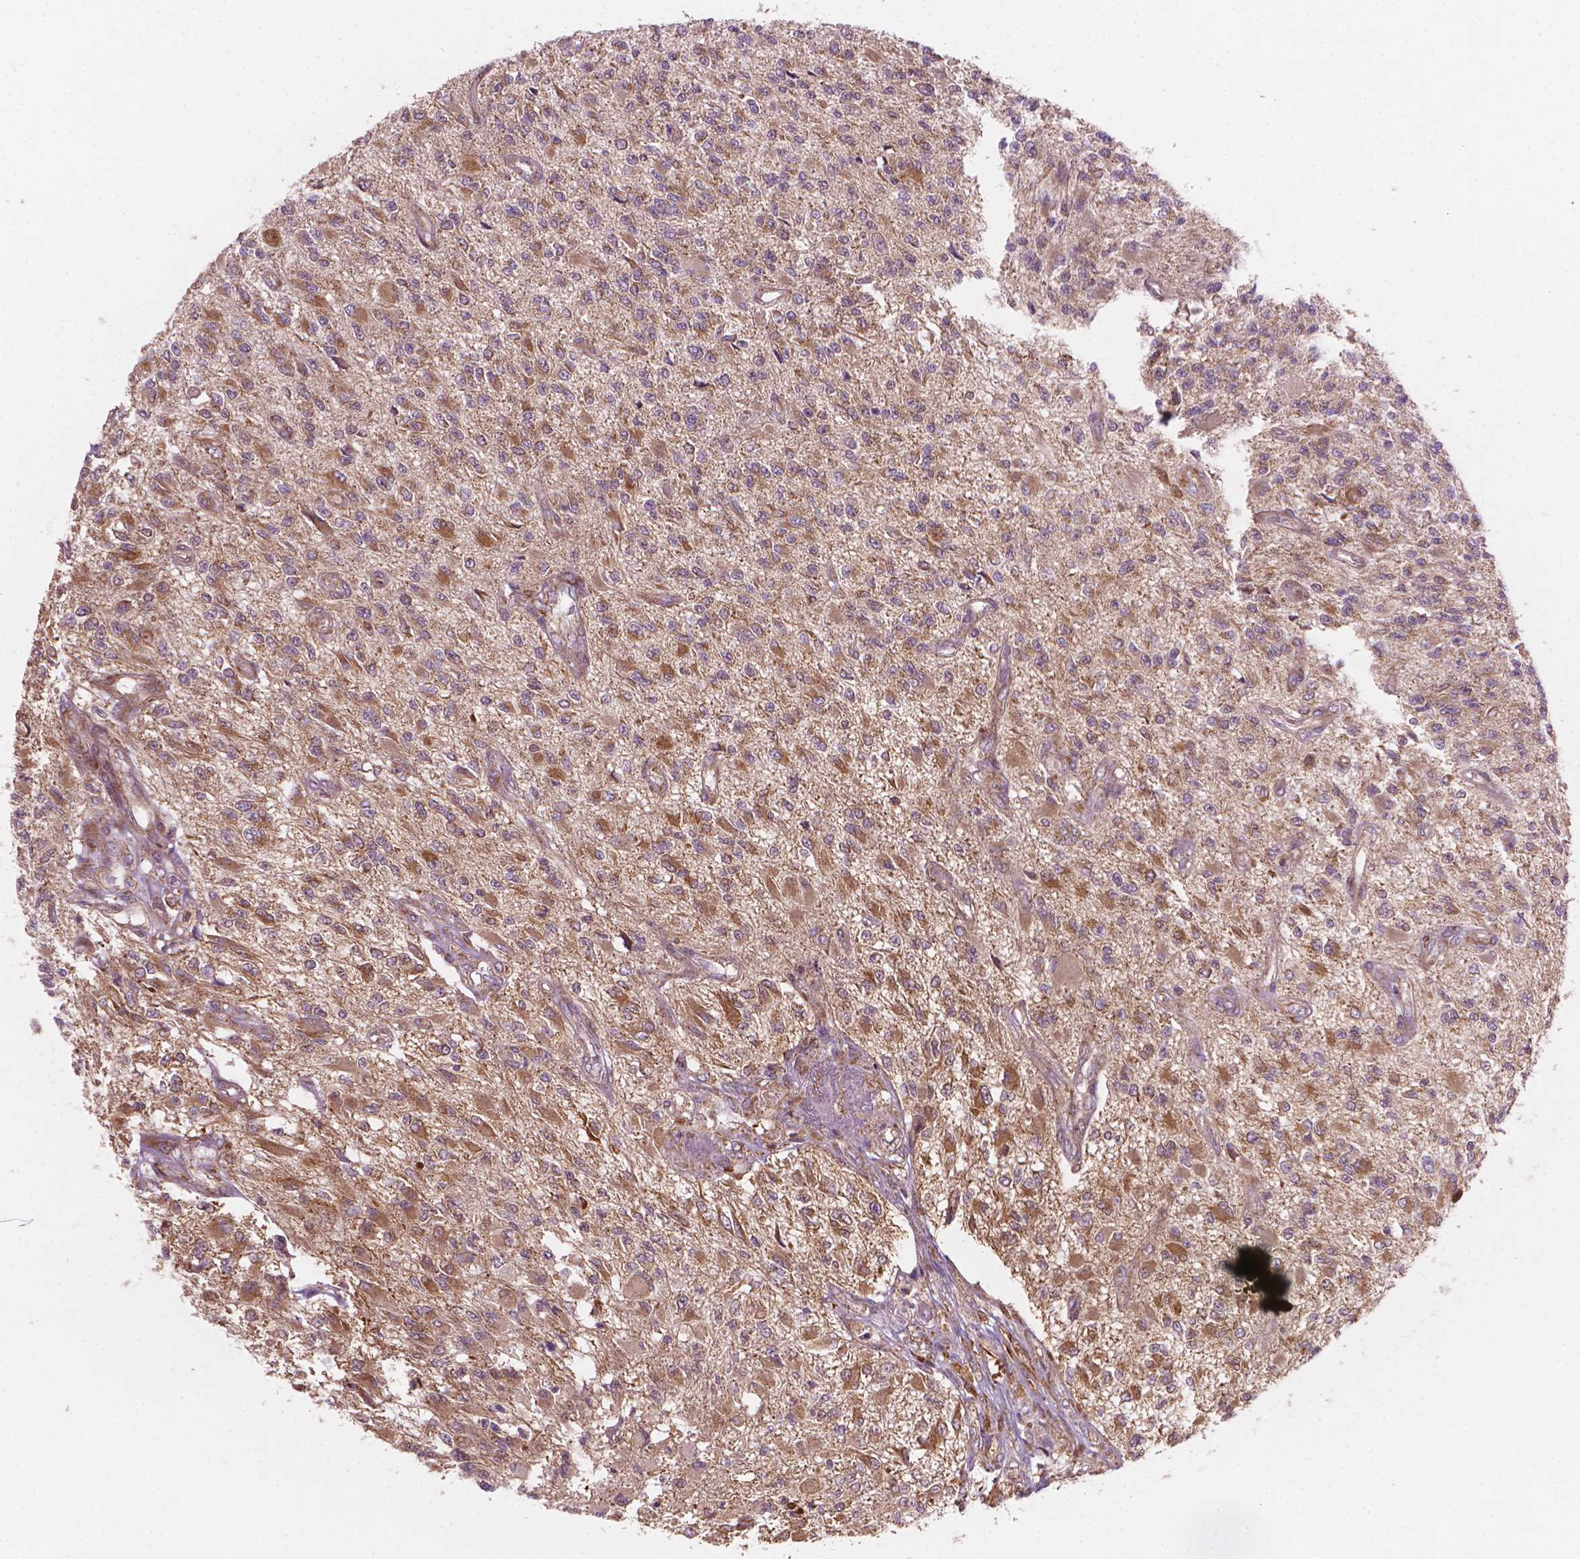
{"staining": {"intensity": "moderate", "quantity": ">75%", "location": "cytoplasmic/membranous"}, "tissue": "glioma", "cell_type": "Tumor cells", "image_type": "cancer", "snomed": [{"axis": "morphology", "description": "Glioma, malignant, High grade"}, {"axis": "topography", "description": "Brain"}], "caption": "Immunohistochemical staining of high-grade glioma (malignant) exhibits moderate cytoplasmic/membranous protein expression in approximately >75% of tumor cells.", "gene": "VARS2", "patient": {"sex": "female", "age": 63}}